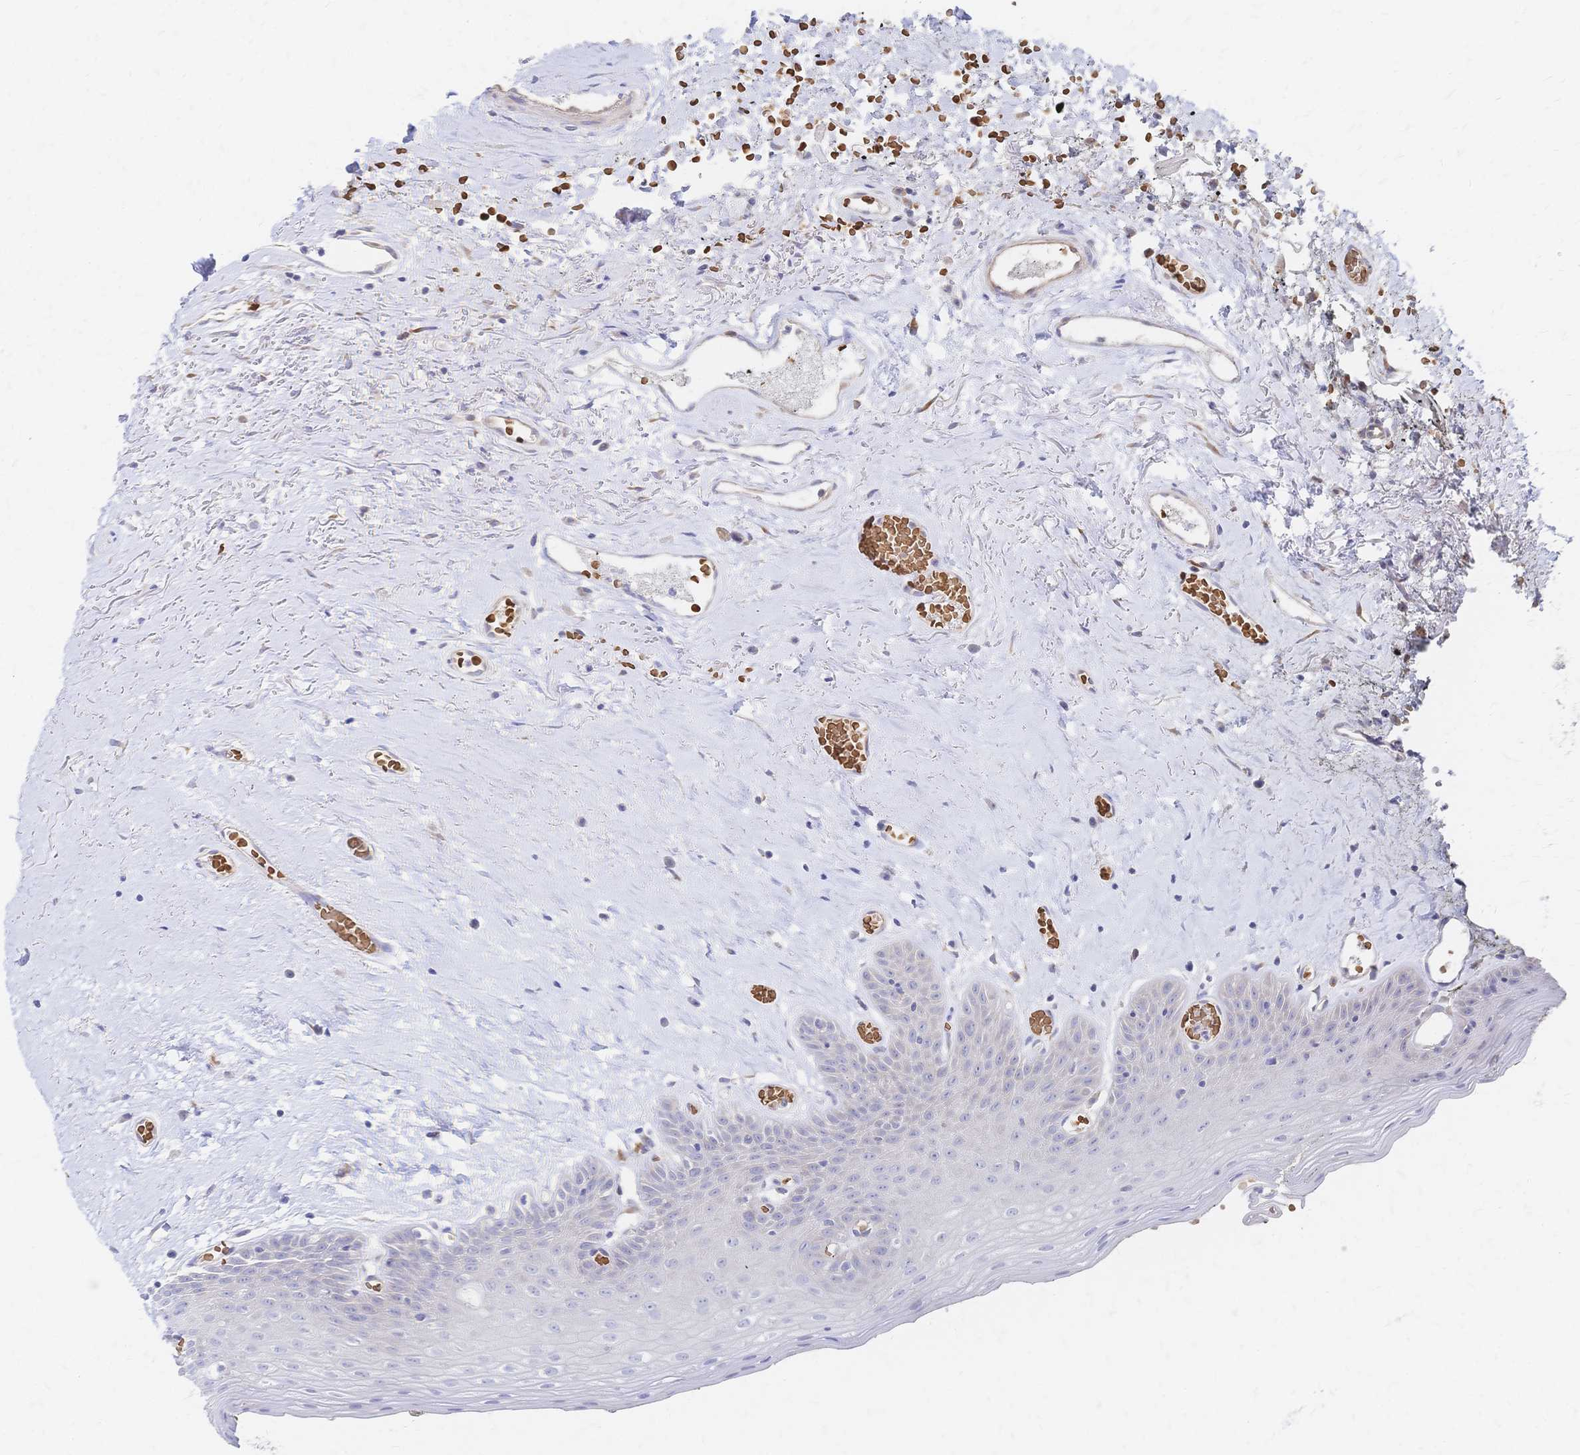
{"staining": {"intensity": "negative", "quantity": "none", "location": "none"}, "tissue": "oral mucosa", "cell_type": "Squamous epithelial cells", "image_type": "normal", "snomed": [{"axis": "morphology", "description": "Normal tissue, NOS"}, {"axis": "morphology", "description": "Squamous cell carcinoma, NOS"}, {"axis": "topography", "description": "Oral tissue"}, {"axis": "topography", "description": "Peripheral nerve tissue"}, {"axis": "topography", "description": "Head-Neck"}], "caption": "Immunohistochemistry (IHC) of benign human oral mucosa exhibits no positivity in squamous epithelial cells.", "gene": "SLC5A1", "patient": {"sex": "female", "age": 59}}